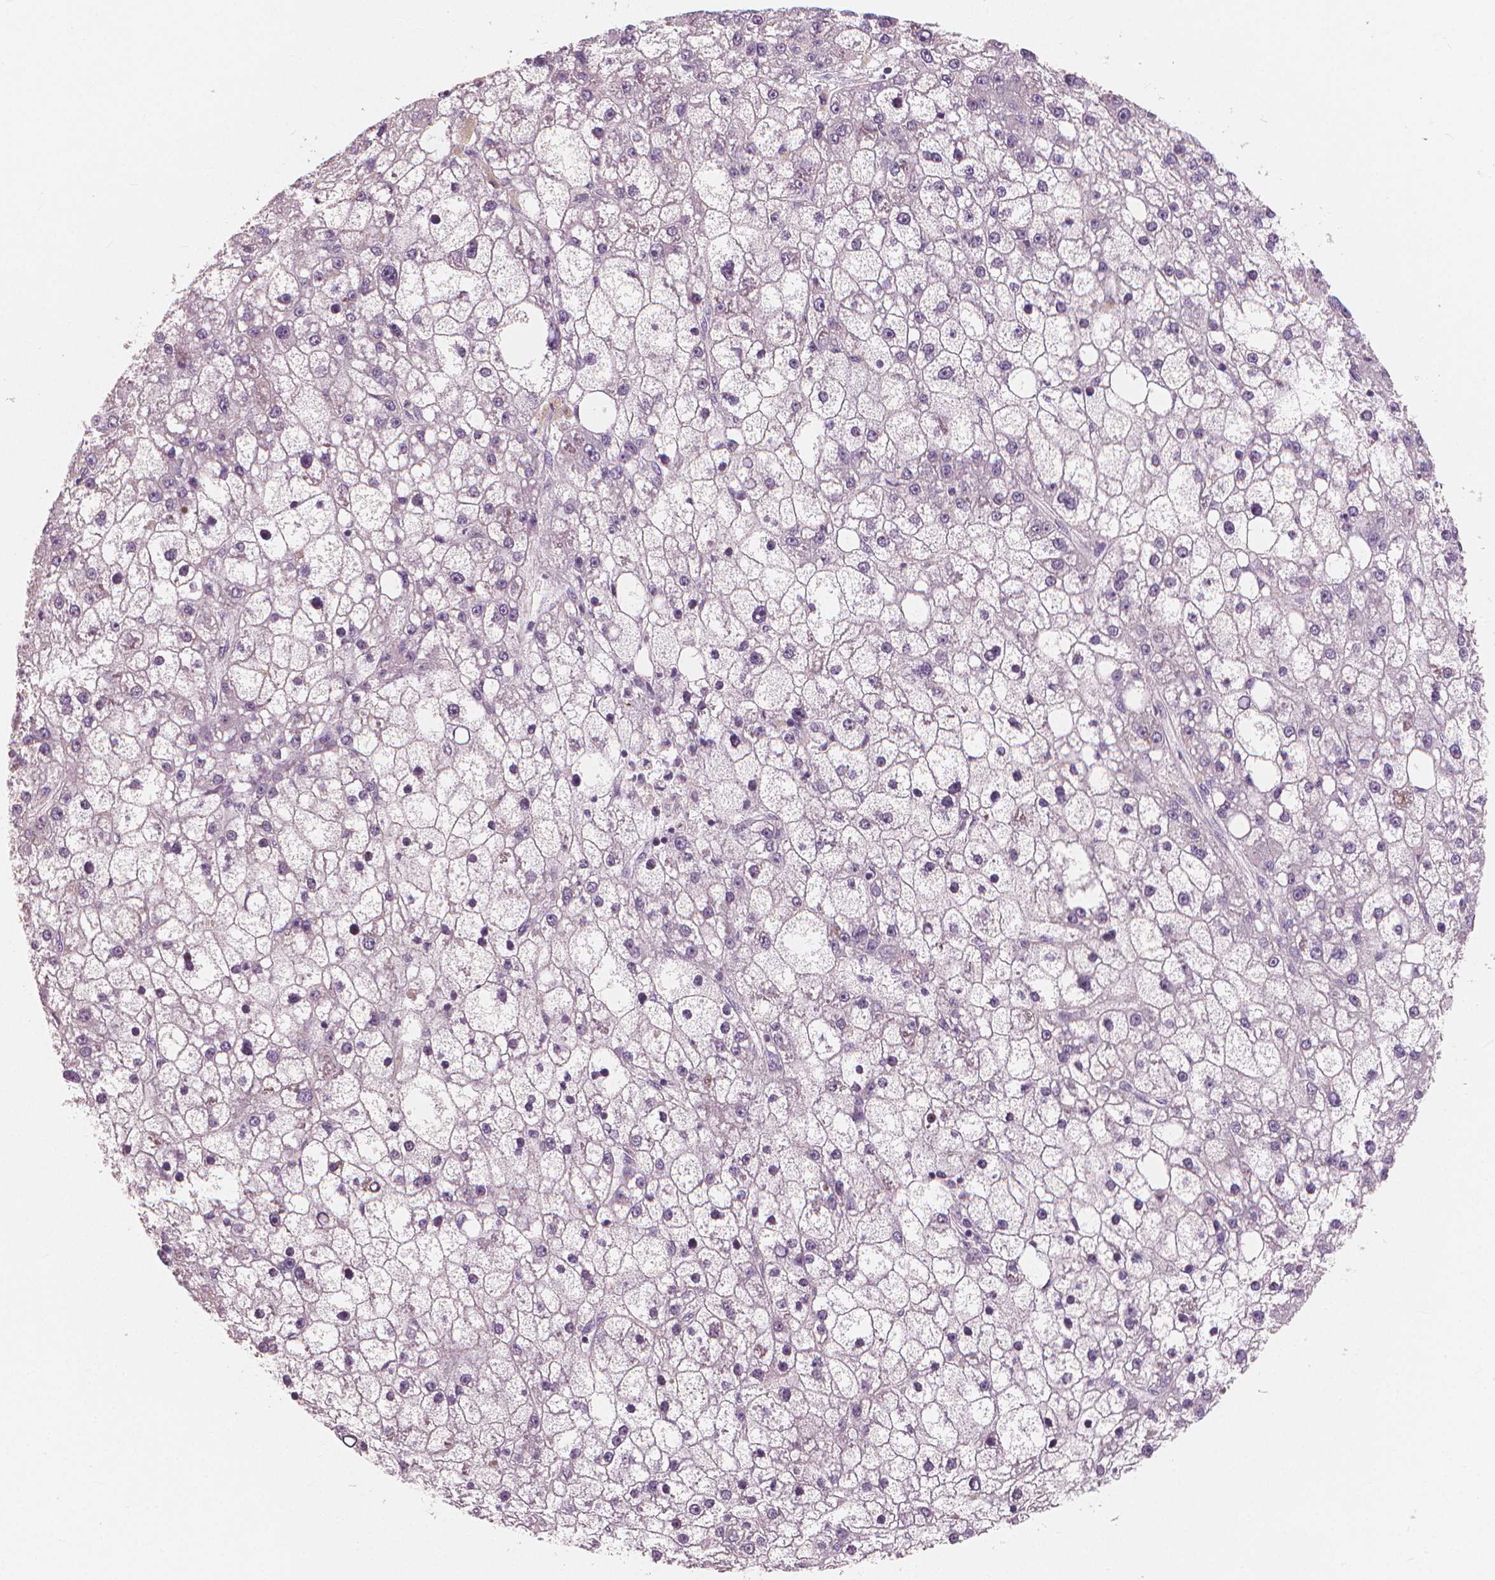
{"staining": {"intensity": "negative", "quantity": "none", "location": "none"}, "tissue": "liver cancer", "cell_type": "Tumor cells", "image_type": "cancer", "snomed": [{"axis": "morphology", "description": "Carcinoma, Hepatocellular, NOS"}, {"axis": "topography", "description": "Liver"}], "caption": "An image of human liver cancer (hepatocellular carcinoma) is negative for staining in tumor cells.", "gene": "RNASE7", "patient": {"sex": "male", "age": 67}}